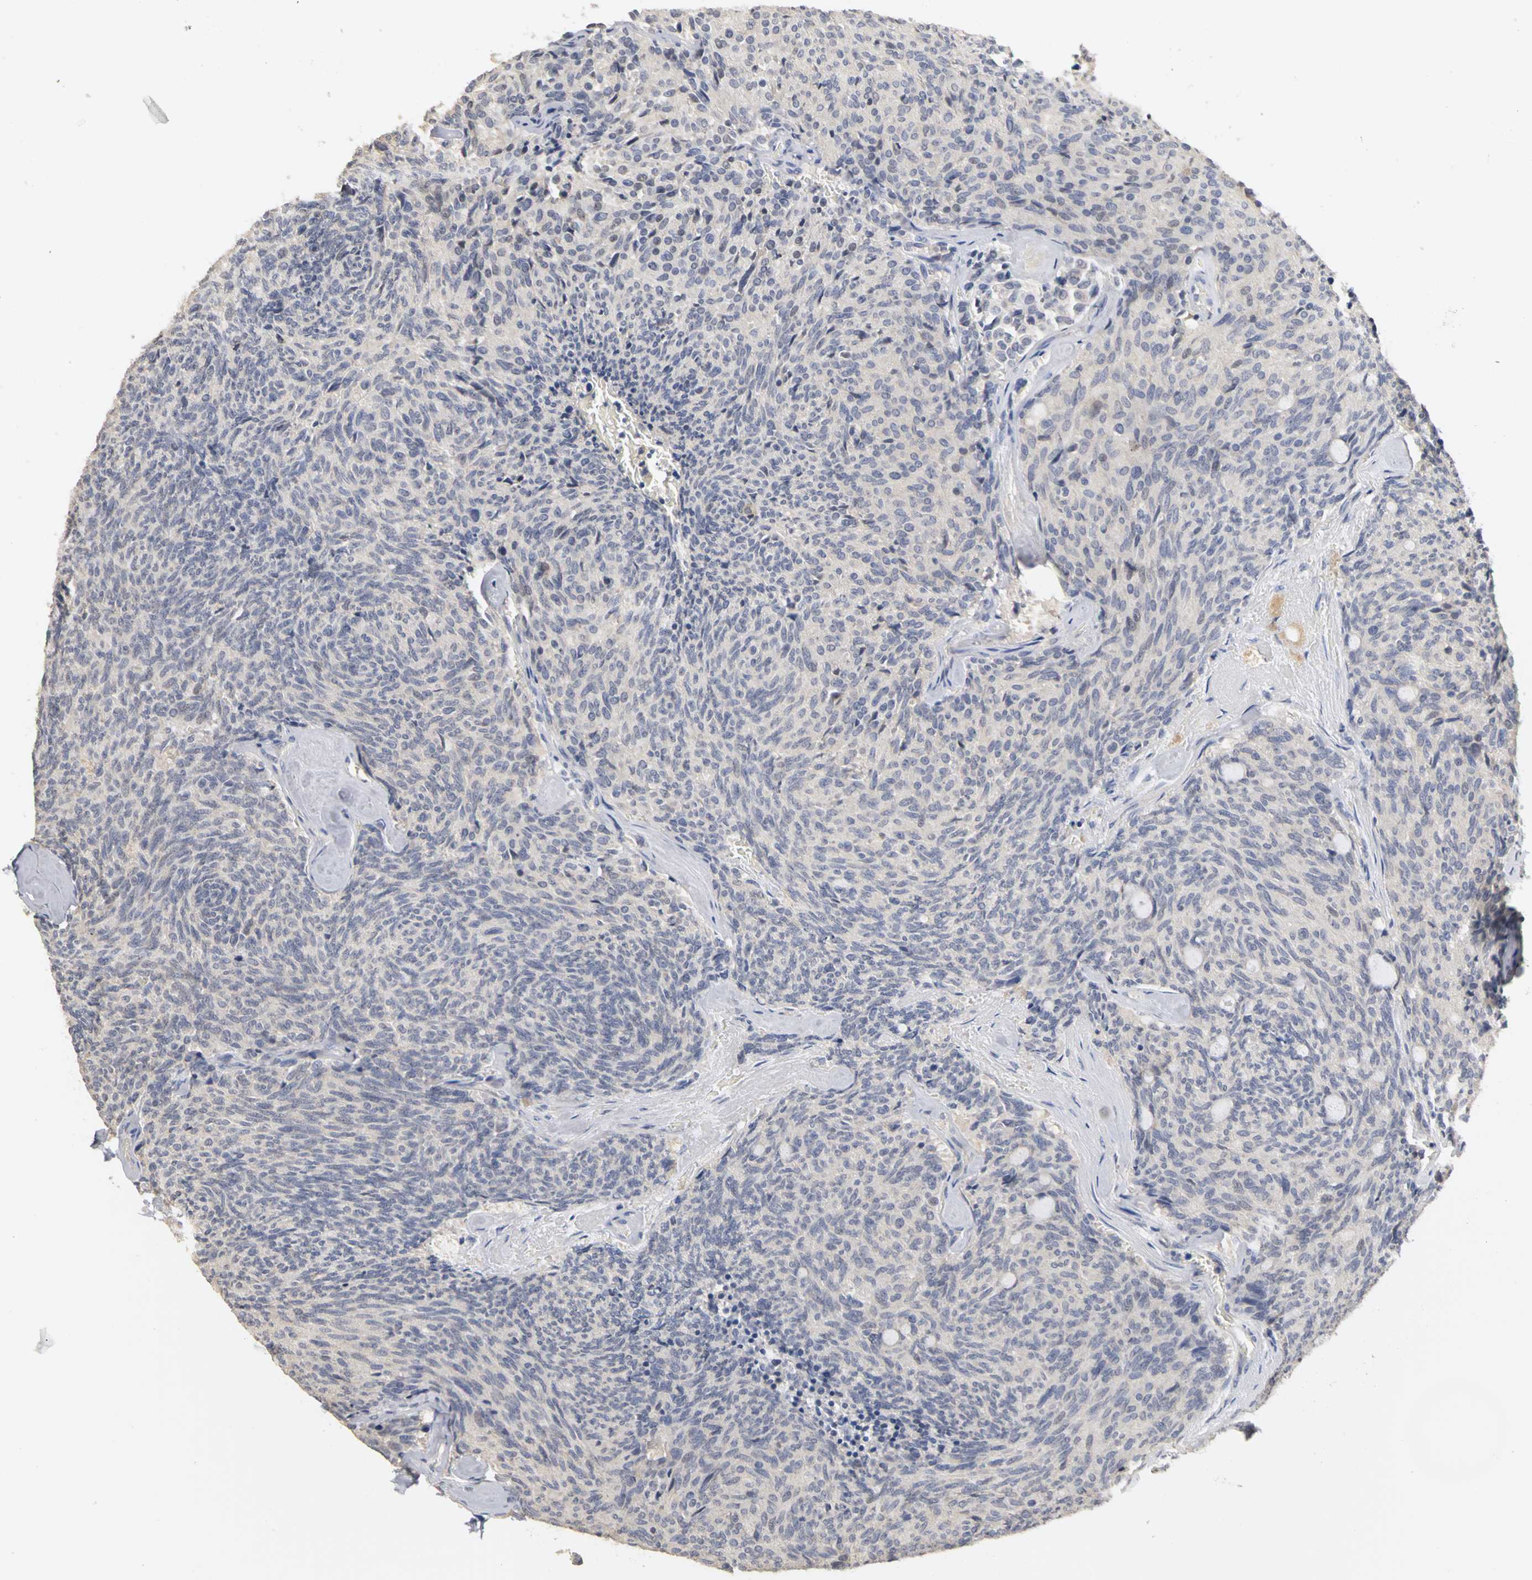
{"staining": {"intensity": "negative", "quantity": "none", "location": "none"}, "tissue": "carcinoid", "cell_type": "Tumor cells", "image_type": "cancer", "snomed": [{"axis": "morphology", "description": "Carcinoid, malignant, NOS"}, {"axis": "topography", "description": "Pancreas"}], "caption": "IHC photomicrograph of carcinoid (malignant) stained for a protein (brown), which shows no expression in tumor cells. (DAB (3,3'-diaminobenzidine) immunohistochemistry (IHC), high magnification).", "gene": "PGR", "patient": {"sex": "female", "age": 54}}